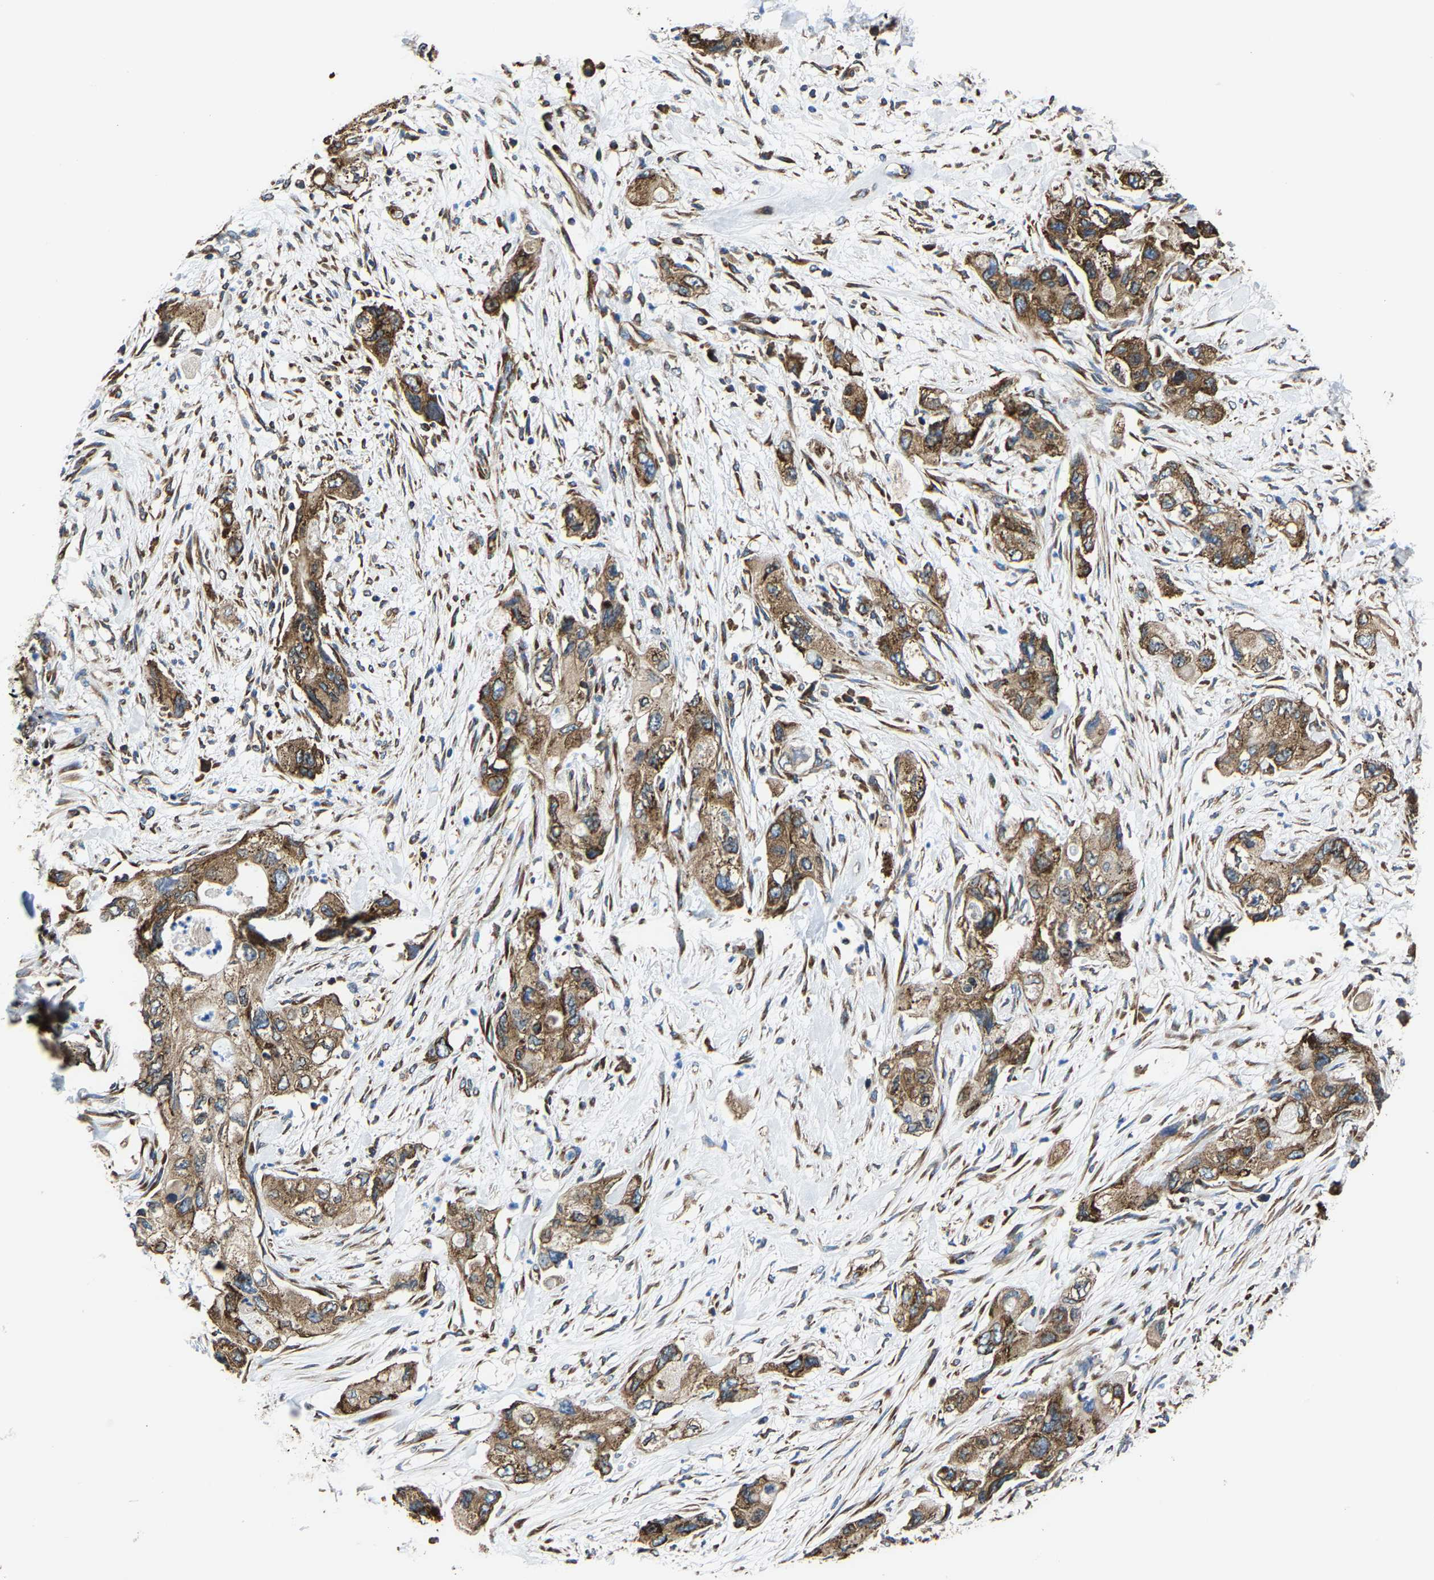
{"staining": {"intensity": "strong", "quantity": ">75%", "location": "cytoplasmic/membranous"}, "tissue": "pancreatic cancer", "cell_type": "Tumor cells", "image_type": "cancer", "snomed": [{"axis": "morphology", "description": "Adenocarcinoma, NOS"}, {"axis": "topography", "description": "Pancreas"}], "caption": "IHC image of adenocarcinoma (pancreatic) stained for a protein (brown), which reveals high levels of strong cytoplasmic/membranous expression in approximately >75% of tumor cells.", "gene": "G3BP2", "patient": {"sex": "female", "age": 73}}